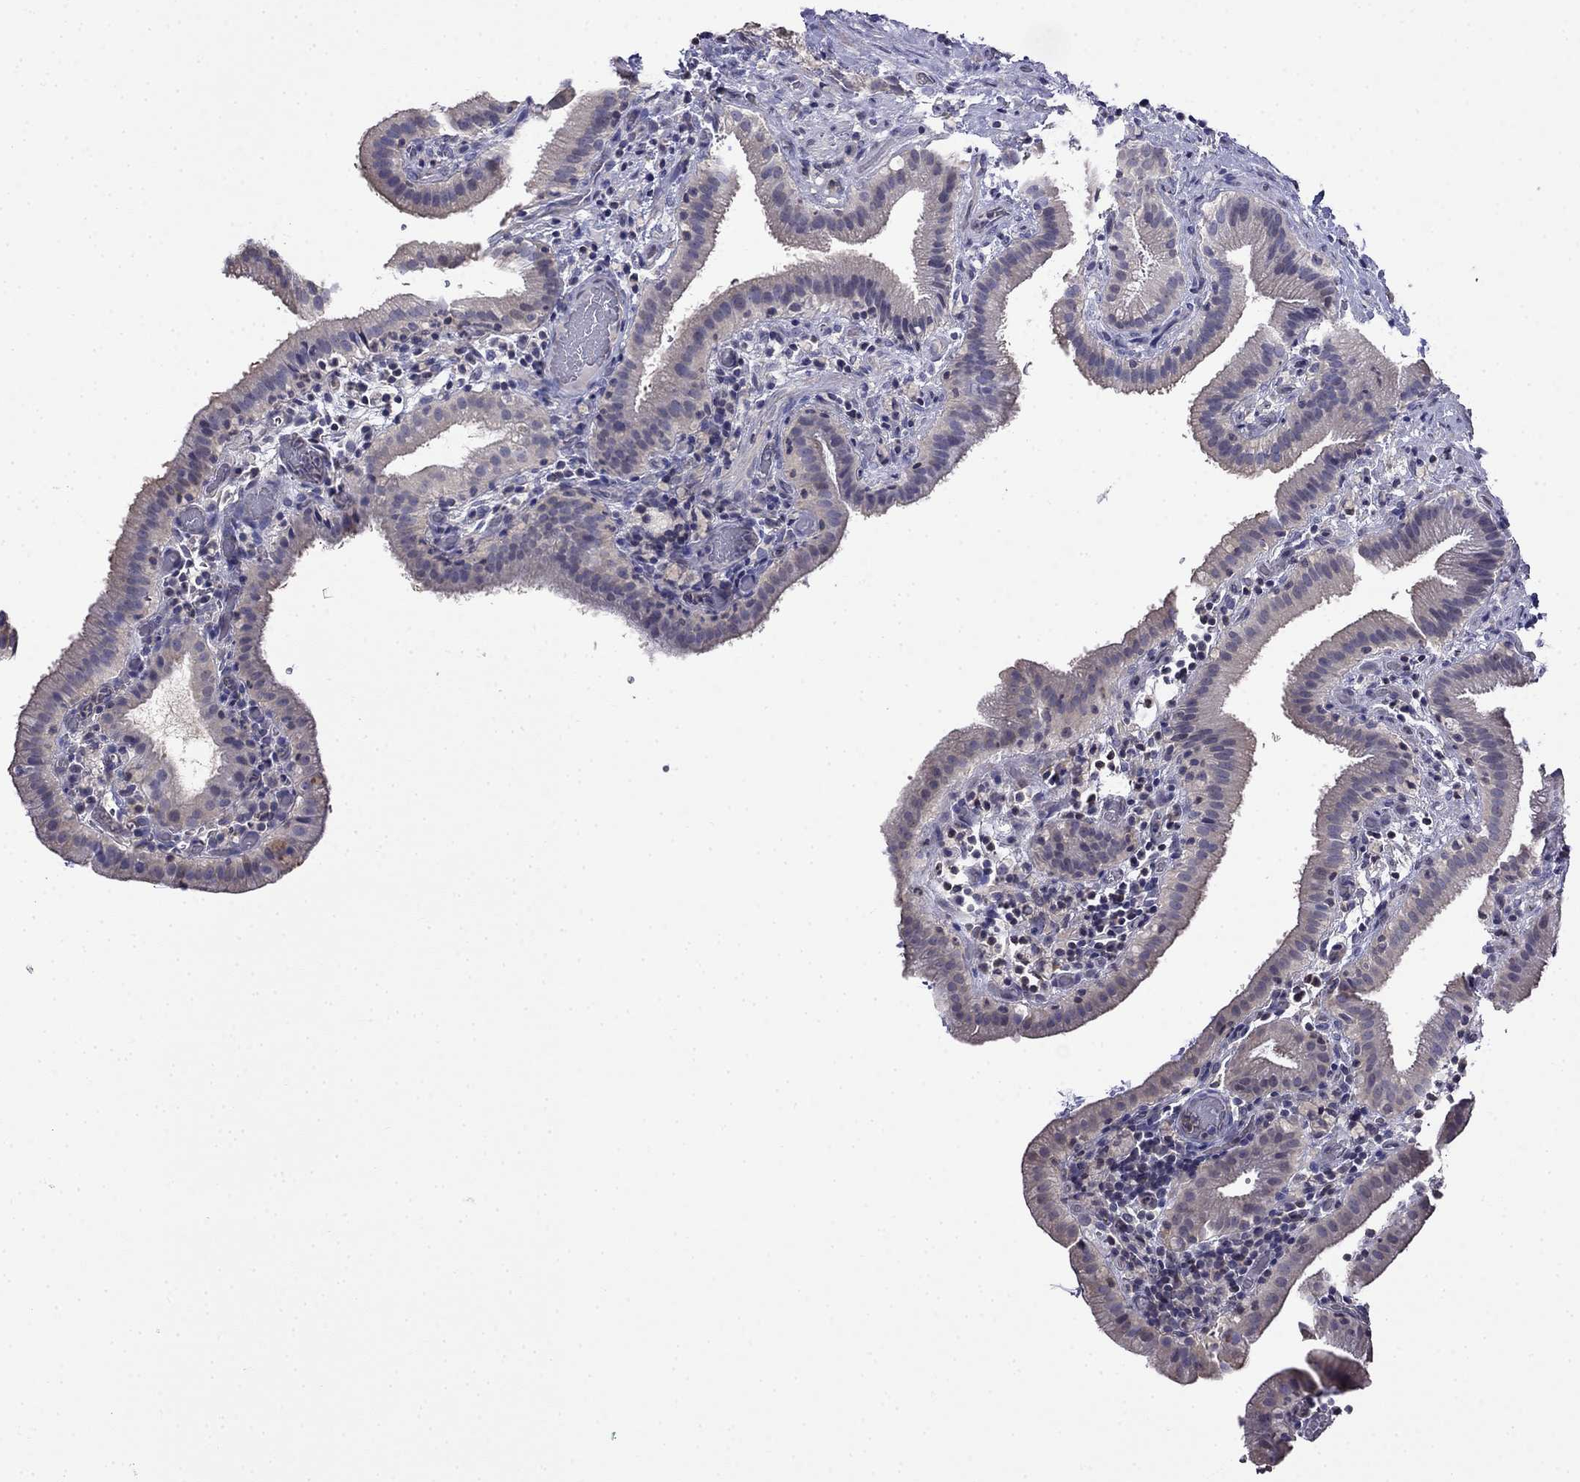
{"staining": {"intensity": "weak", "quantity": "<25%", "location": "cytoplasmic/membranous"}, "tissue": "gallbladder", "cell_type": "Glandular cells", "image_type": "normal", "snomed": [{"axis": "morphology", "description": "Normal tissue, NOS"}, {"axis": "topography", "description": "Gallbladder"}], "caption": "Glandular cells are negative for protein expression in benign human gallbladder.", "gene": "GUCA1B", "patient": {"sex": "male", "age": 62}}